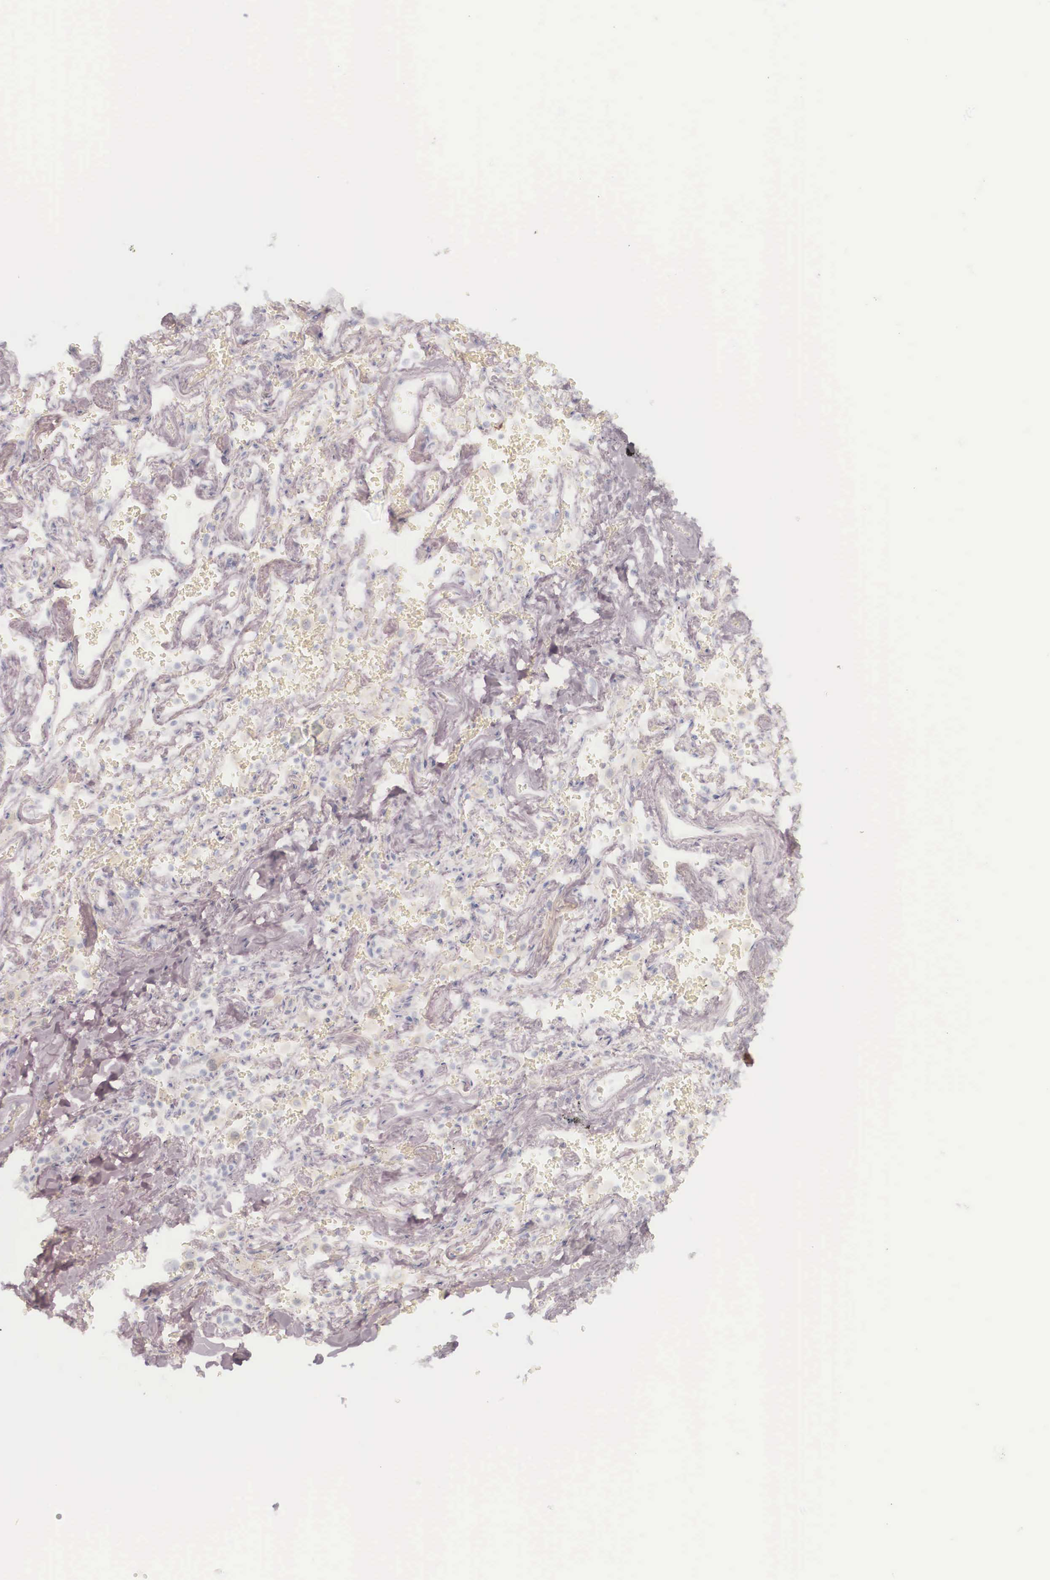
{"staining": {"intensity": "negative", "quantity": "none", "location": "none"}, "tissue": "adipose tissue", "cell_type": "Adipocytes", "image_type": "normal", "snomed": [{"axis": "morphology", "description": "Normal tissue, NOS"}, {"axis": "topography", "description": "Cartilage tissue"}, {"axis": "topography", "description": "Lung"}], "caption": "Human adipose tissue stained for a protein using IHC reveals no positivity in adipocytes.", "gene": "KRT14", "patient": {"sex": "male", "age": 65}}